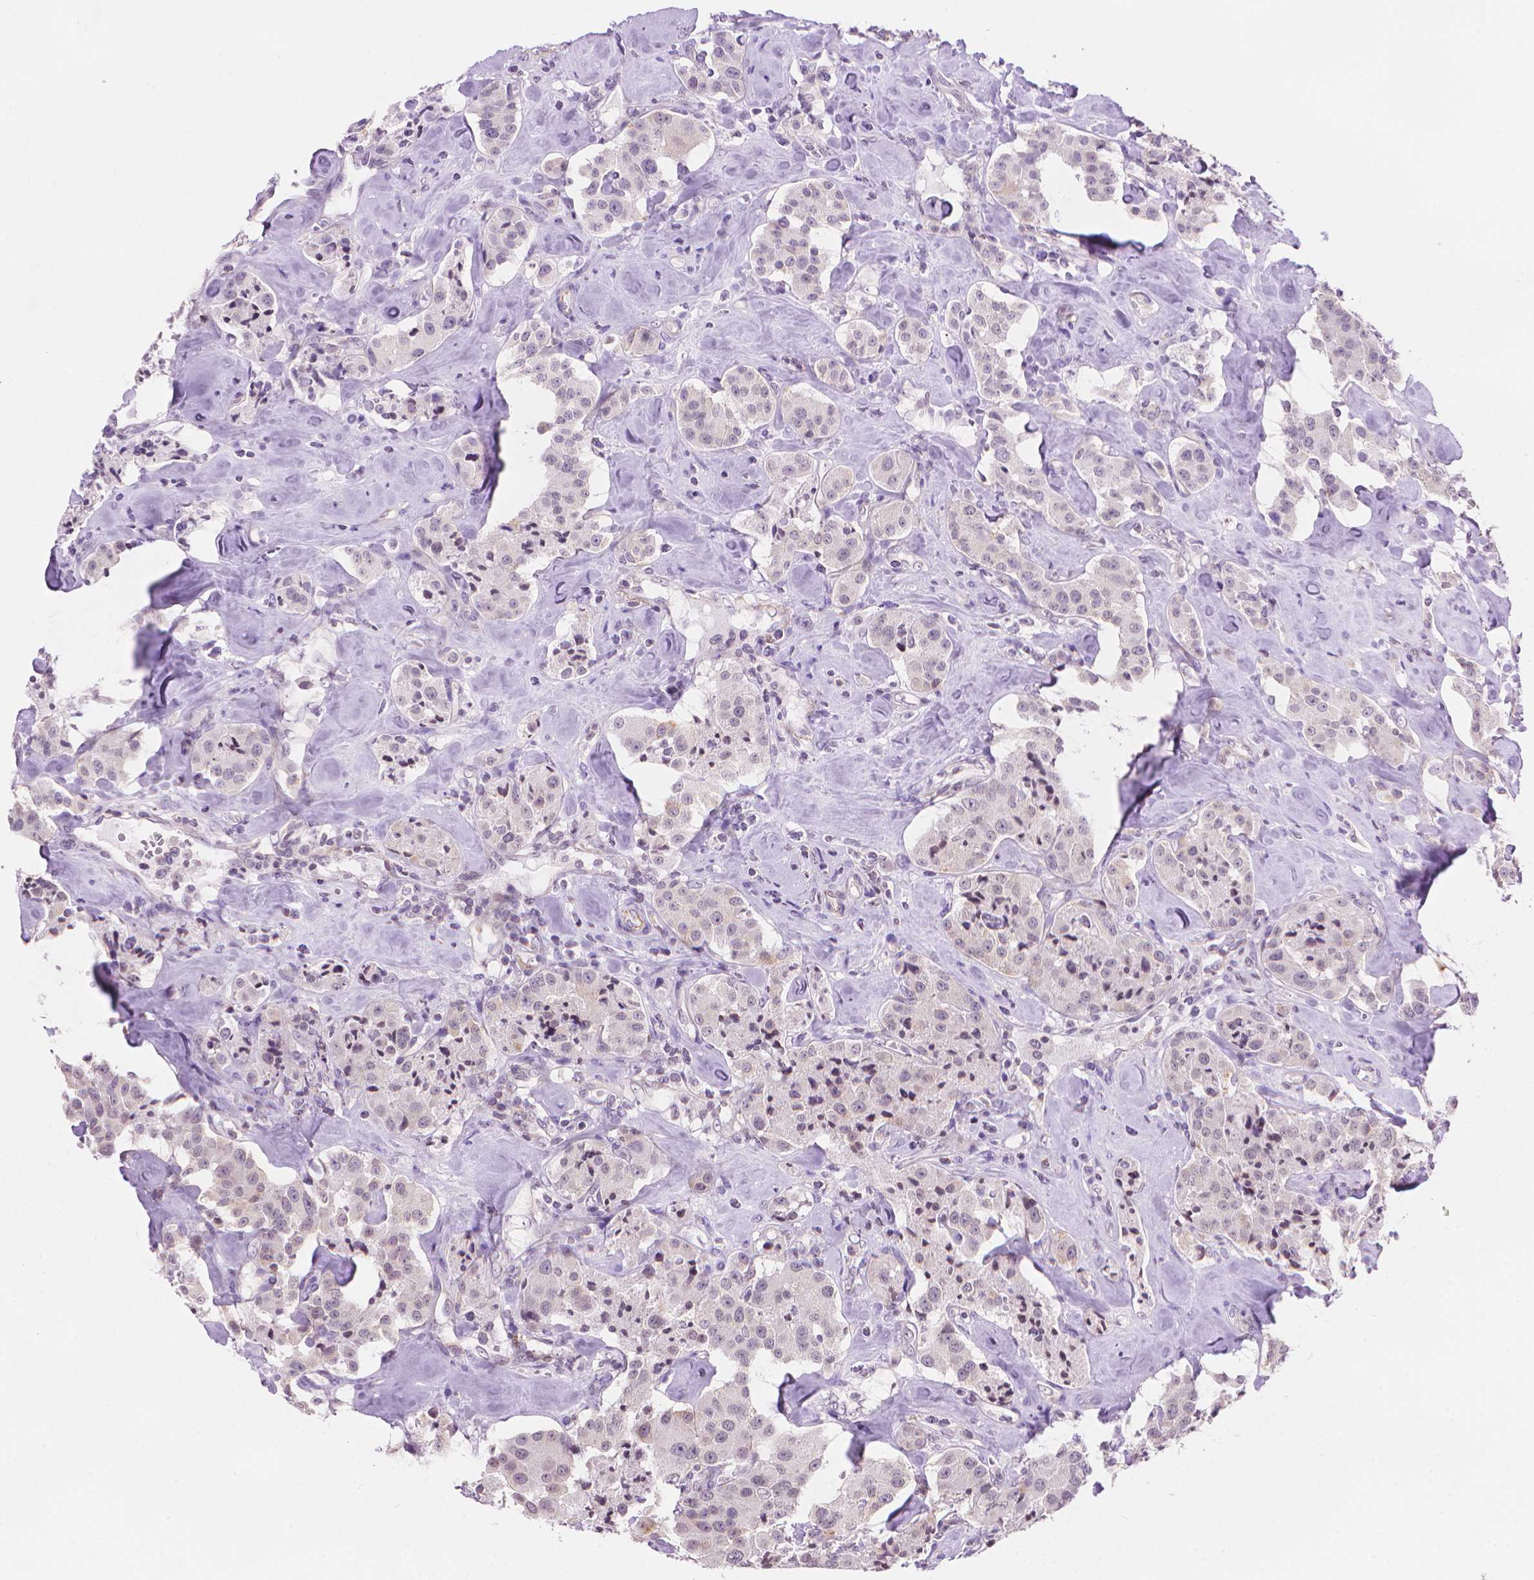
{"staining": {"intensity": "negative", "quantity": "none", "location": "none"}, "tissue": "carcinoid", "cell_type": "Tumor cells", "image_type": "cancer", "snomed": [{"axis": "morphology", "description": "Carcinoid, malignant, NOS"}, {"axis": "topography", "description": "Pancreas"}], "caption": "Image shows no protein staining in tumor cells of carcinoid tissue. (DAB immunohistochemistry, high magnification).", "gene": "TMEM184A", "patient": {"sex": "male", "age": 41}}